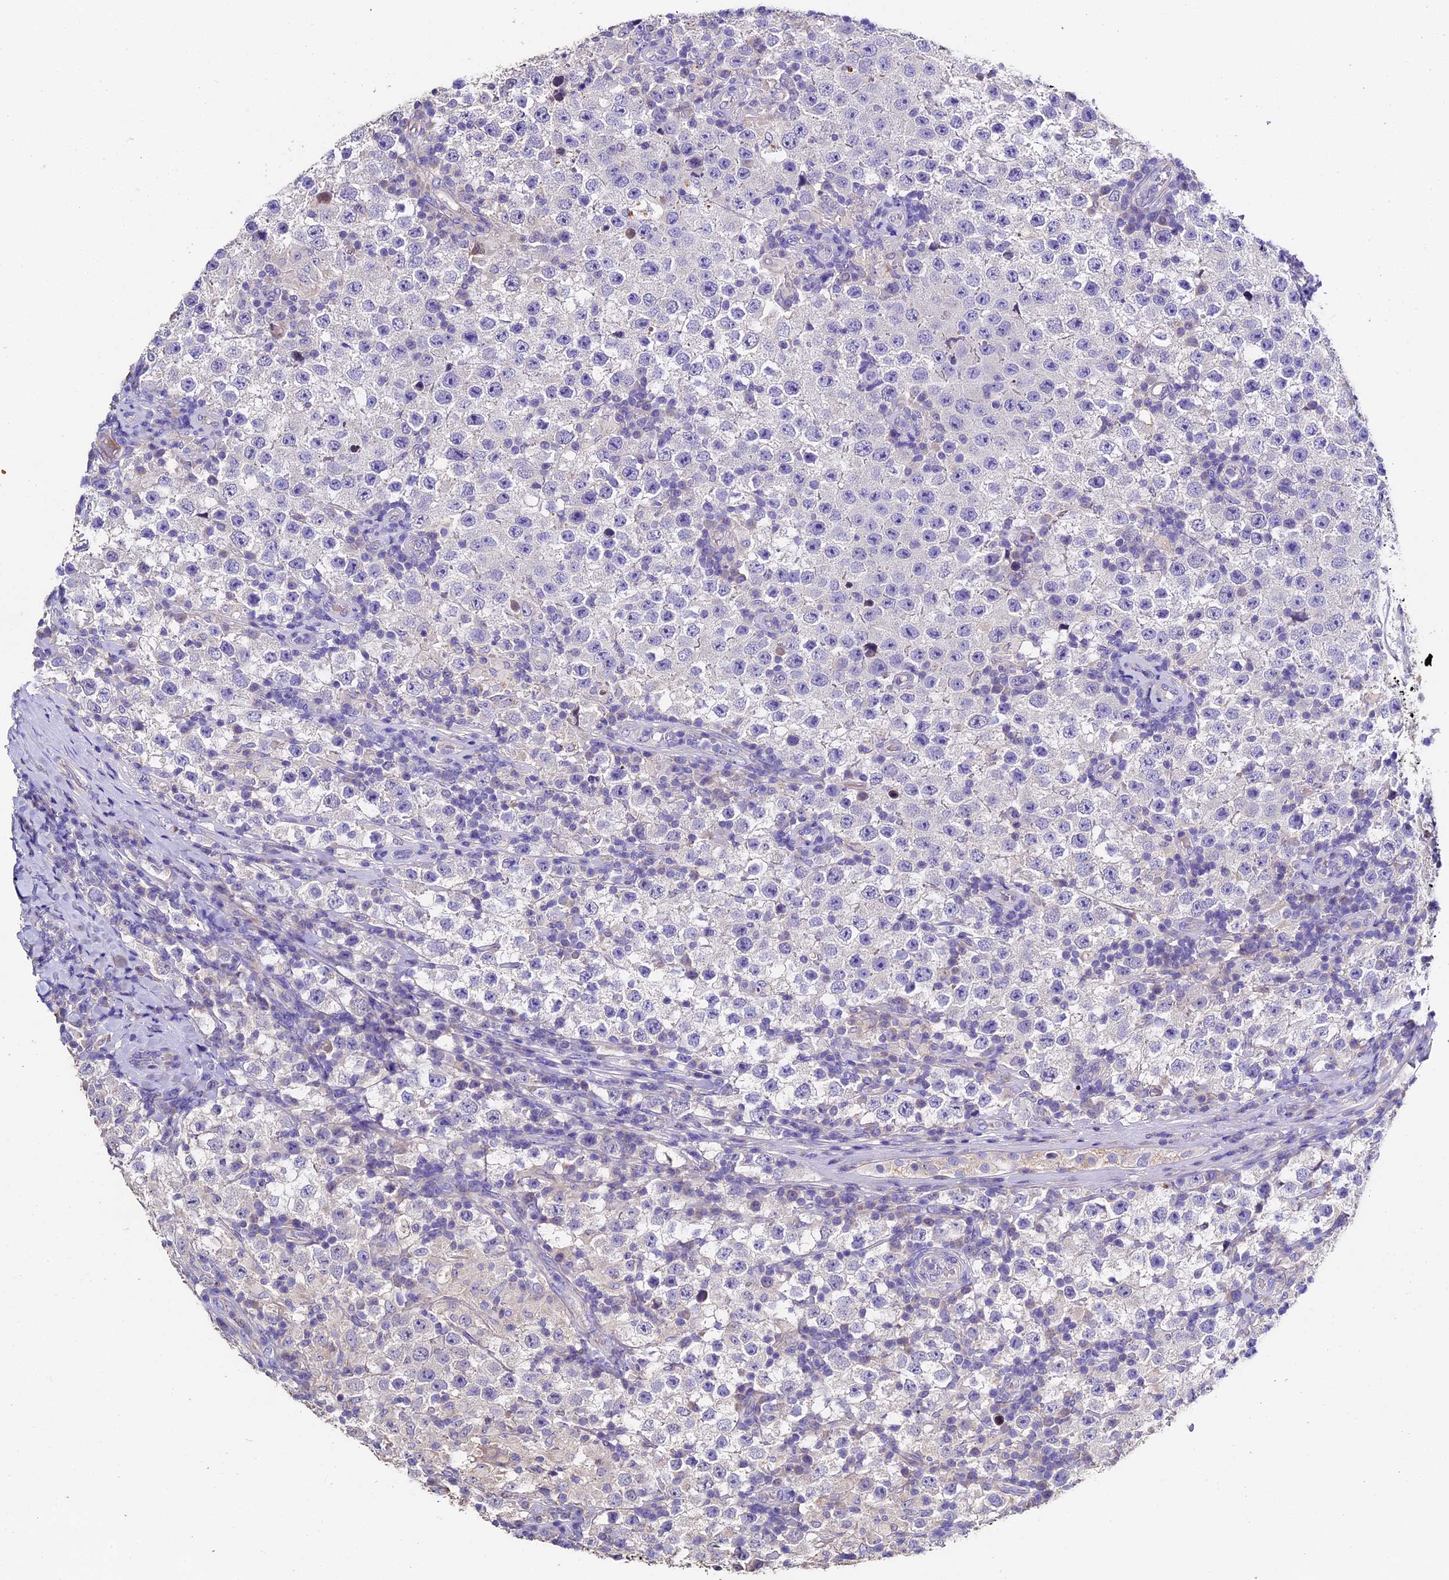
{"staining": {"intensity": "negative", "quantity": "none", "location": "none"}, "tissue": "testis cancer", "cell_type": "Tumor cells", "image_type": "cancer", "snomed": [{"axis": "morphology", "description": "Normal tissue, NOS"}, {"axis": "morphology", "description": "Urothelial carcinoma, High grade"}, {"axis": "morphology", "description": "Seminoma, NOS"}, {"axis": "morphology", "description": "Carcinoma, Embryonal, NOS"}, {"axis": "topography", "description": "Urinary bladder"}, {"axis": "topography", "description": "Testis"}], "caption": "Immunohistochemical staining of testis embryonal carcinoma reveals no significant staining in tumor cells. (IHC, brightfield microscopy, high magnification).", "gene": "FBXW9", "patient": {"sex": "male", "age": 41}}